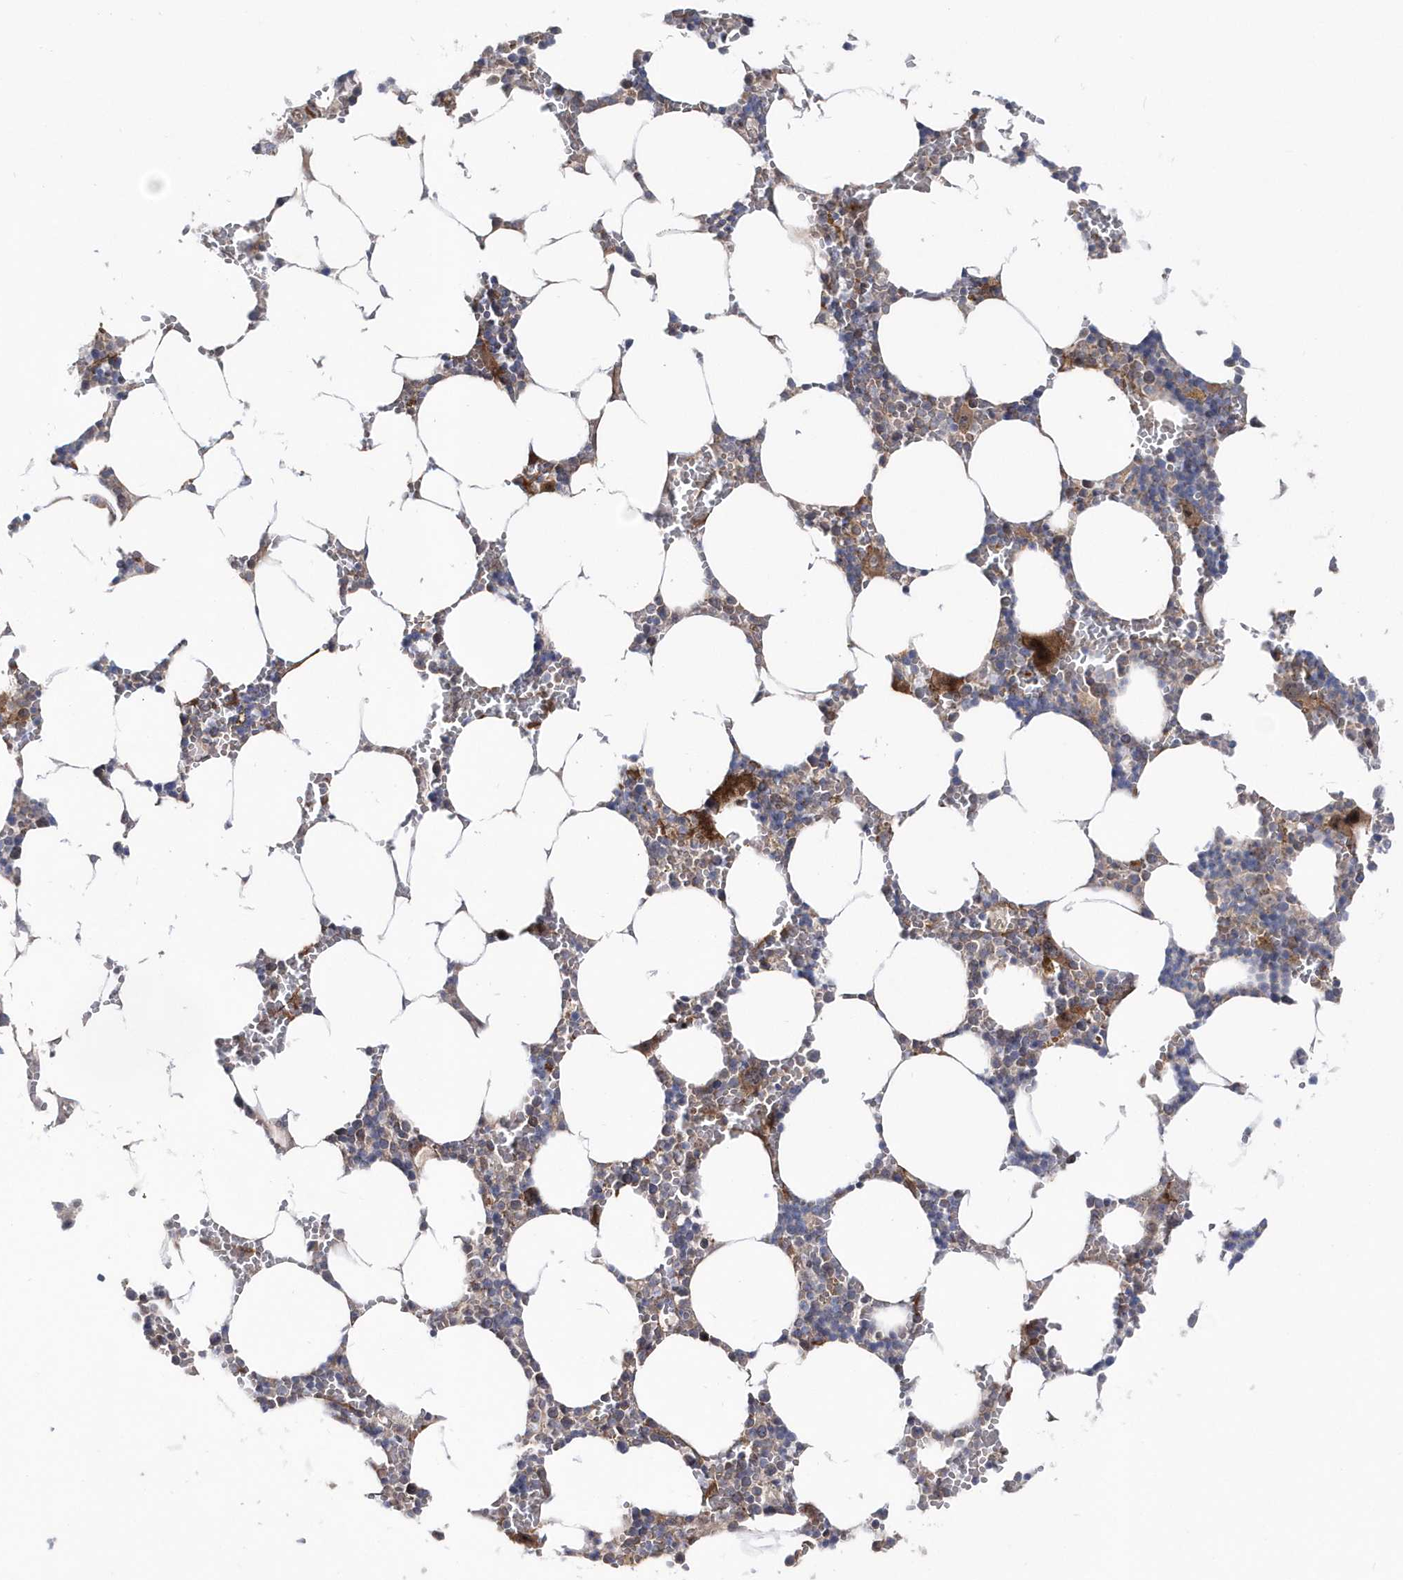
{"staining": {"intensity": "moderate", "quantity": "<25%", "location": "cytoplasmic/membranous"}, "tissue": "bone marrow", "cell_type": "Hematopoietic cells", "image_type": "normal", "snomed": [{"axis": "morphology", "description": "Normal tissue, NOS"}, {"axis": "topography", "description": "Bone marrow"}], "caption": "Human bone marrow stained for a protein (brown) exhibits moderate cytoplasmic/membranous positive staining in about <25% of hematopoietic cells.", "gene": "DSPP", "patient": {"sex": "male", "age": 70}}